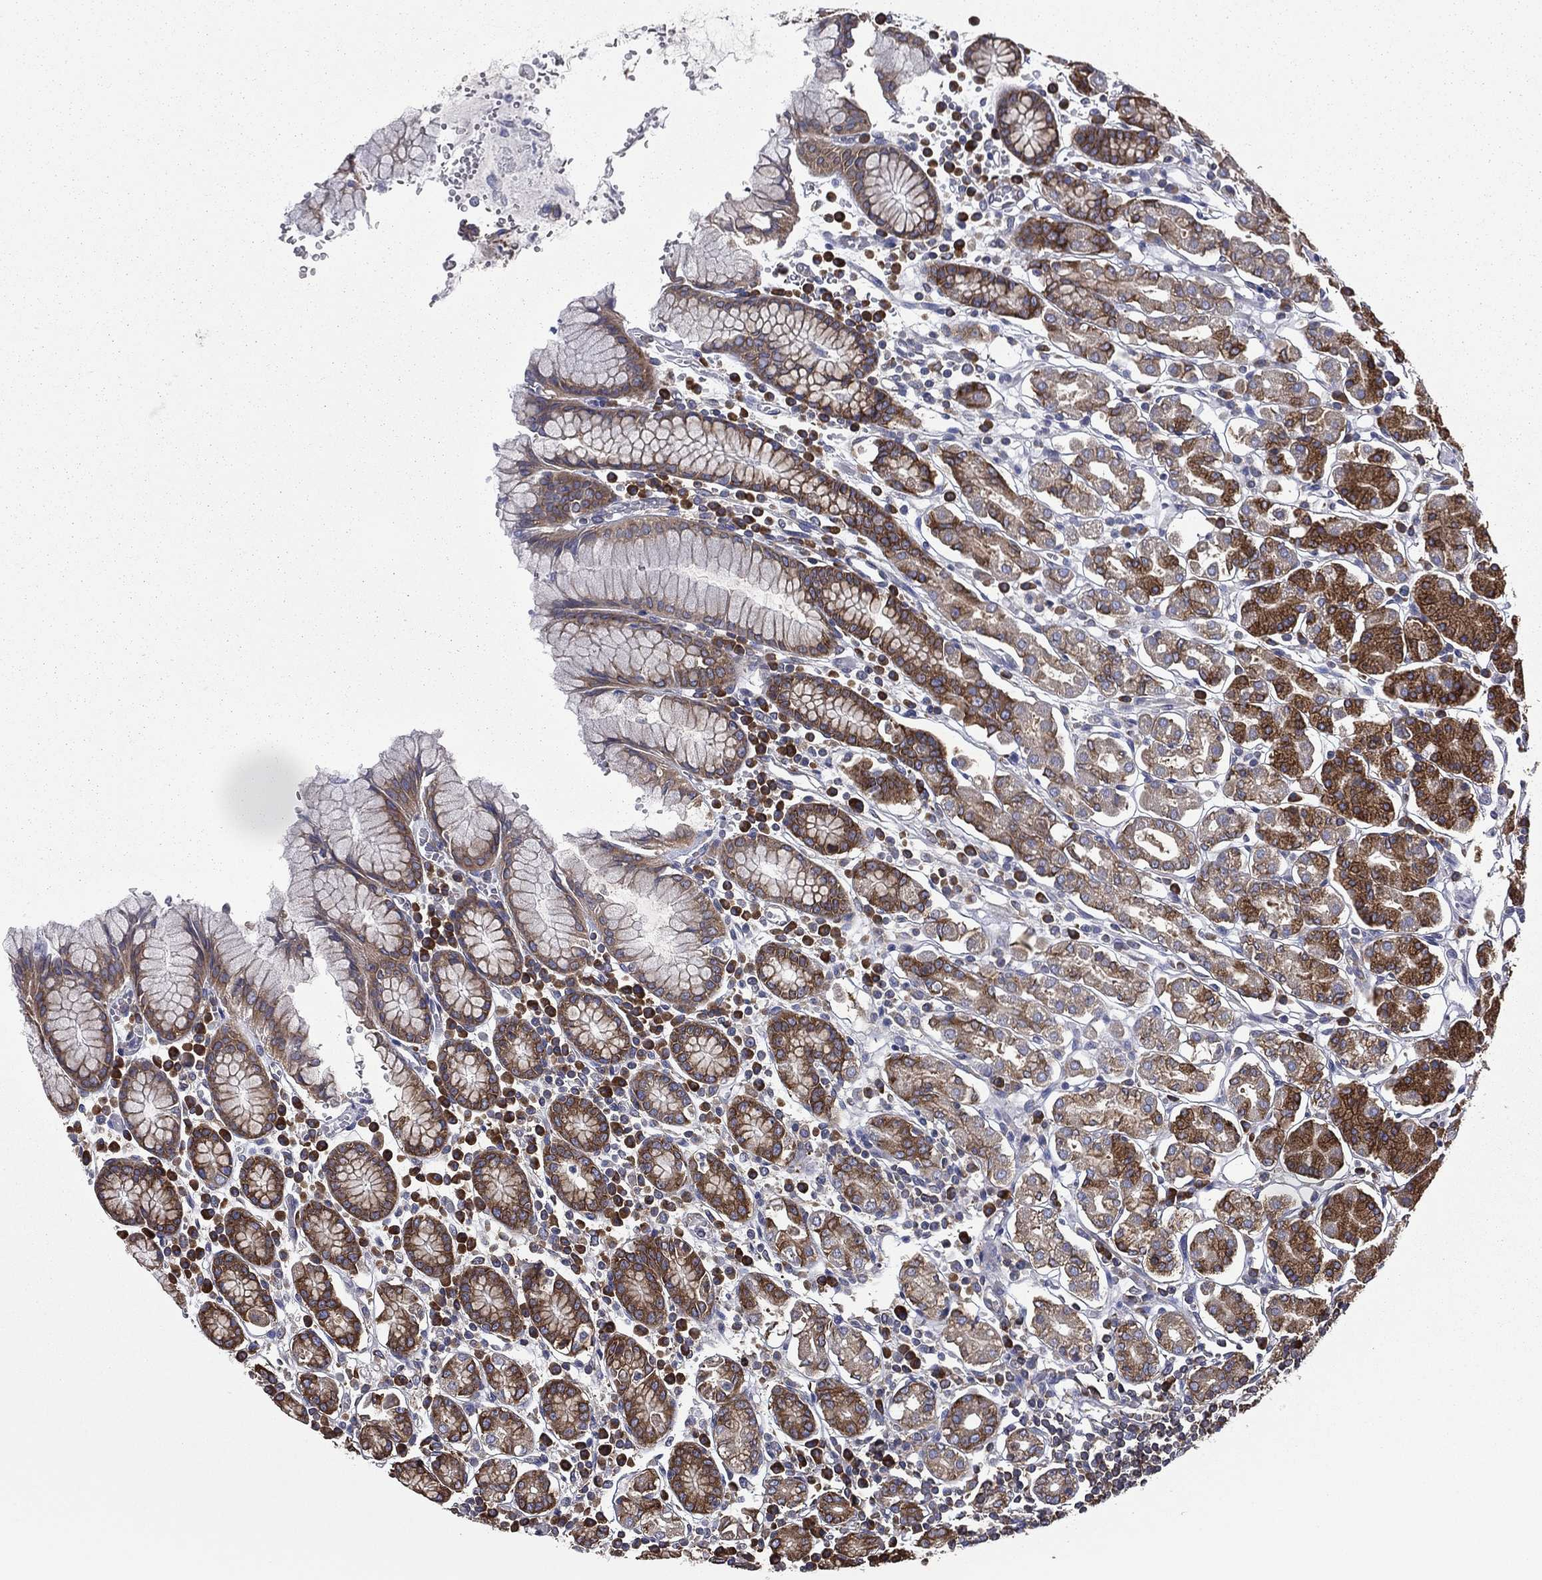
{"staining": {"intensity": "strong", "quantity": "25%-75%", "location": "cytoplasmic/membranous"}, "tissue": "stomach", "cell_type": "Glandular cells", "image_type": "normal", "snomed": [{"axis": "morphology", "description": "Normal tissue, NOS"}, {"axis": "topography", "description": "Stomach, upper"}, {"axis": "topography", "description": "Stomach"}], "caption": "A high-resolution micrograph shows IHC staining of unremarkable stomach, which shows strong cytoplasmic/membranous staining in about 25%-75% of glandular cells.", "gene": "FARSA", "patient": {"sex": "male", "age": 62}}